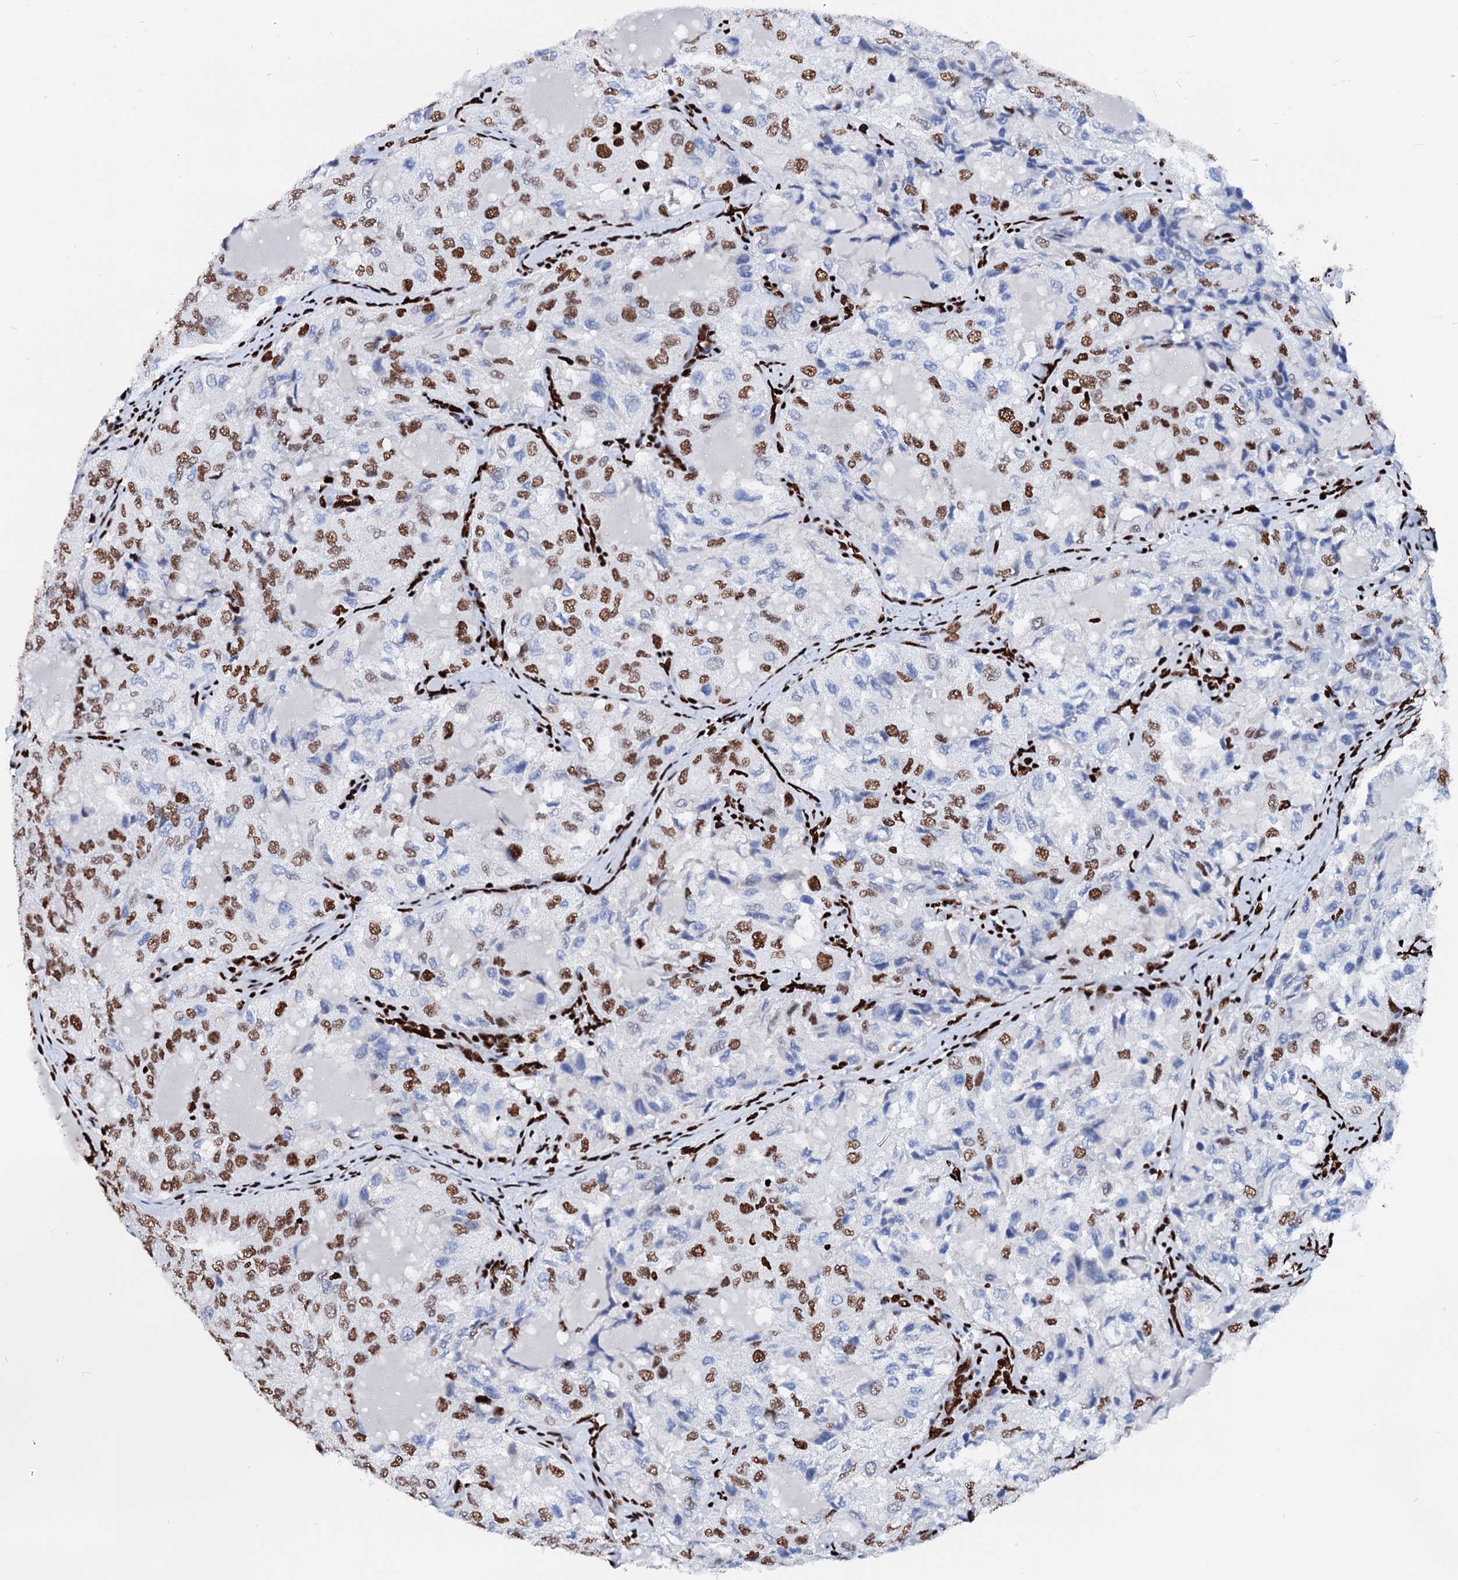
{"staining": {"intensity": "moderate", "quantity": "25%-75%", "location": "nuclear"}, "tissue": "thyroid cancer", "cell_type": "Tumor cells", "image_type": "cancer", "snomed": [{"axis": "morphology", "description": "Follicular adenoma carcinoma, NOS"}, {"axis": "topography", "description": "Thyroid gland"}], "caption": "A brown stain highlights moderate nuclear expression of a protein in human thyroid cancer (follicular adenoma carcinoma) tumor cells.", "gene": "RALY", "patient": {"sex": "male", "age": 75}}